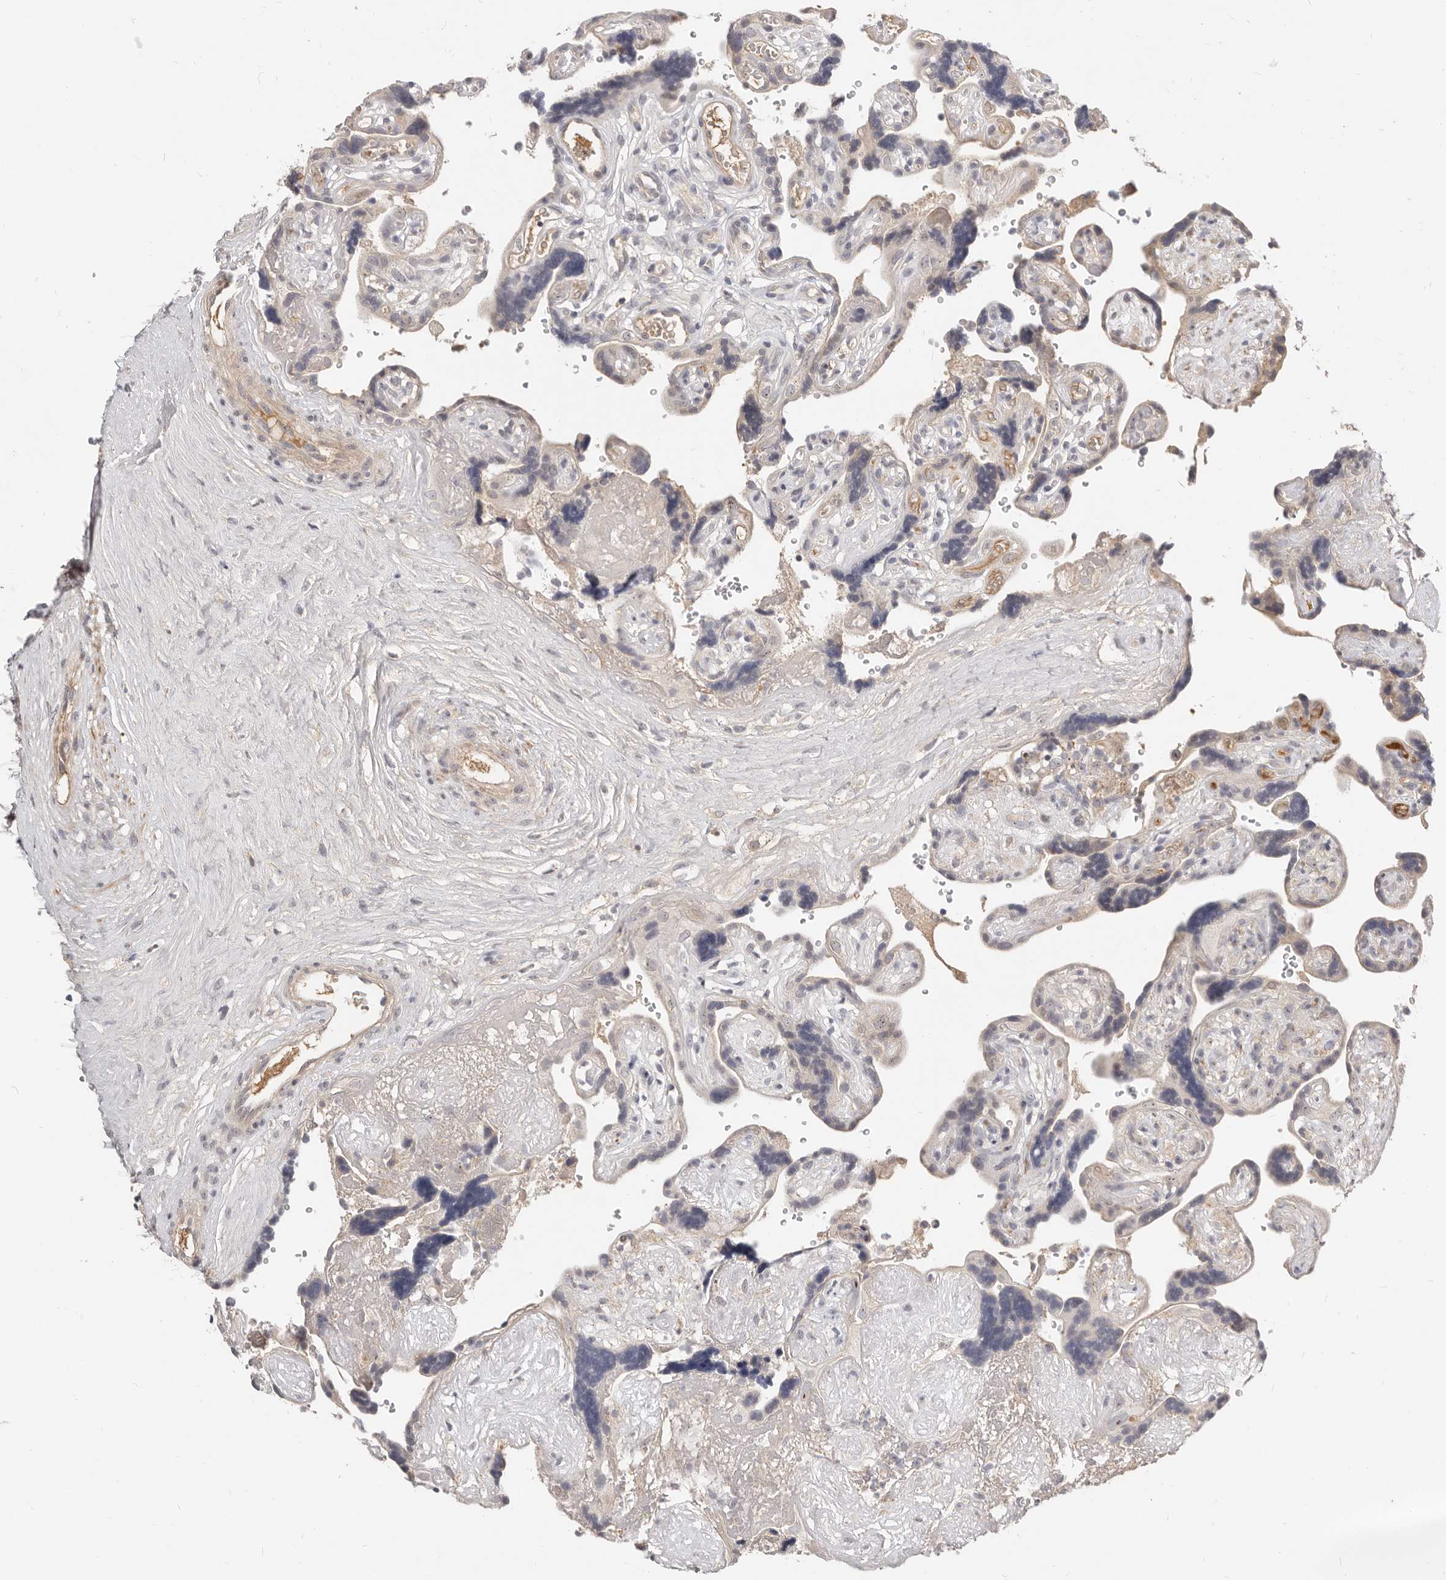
{"staining": {"intensity": "negative", "quantity": "none", "location": "none"}, "tissue": "placenta", "cell_type": "Decidual cells", "image_type": "normal", "snomed": [{"axis": "morphology", "description": "Normal tissue, NOS"}, {"axis": "topography", "description": "Placenta"}], "caption": "An immunohistochemistry (IHC) photomicrograph of unremarkable placenta is shown. There is no staining in decidual cells of placenta. (IHC, brightfield microscopy, high magnification).", "gene": "MICALL2", "patient": {"sex": "female", "age": 30}}